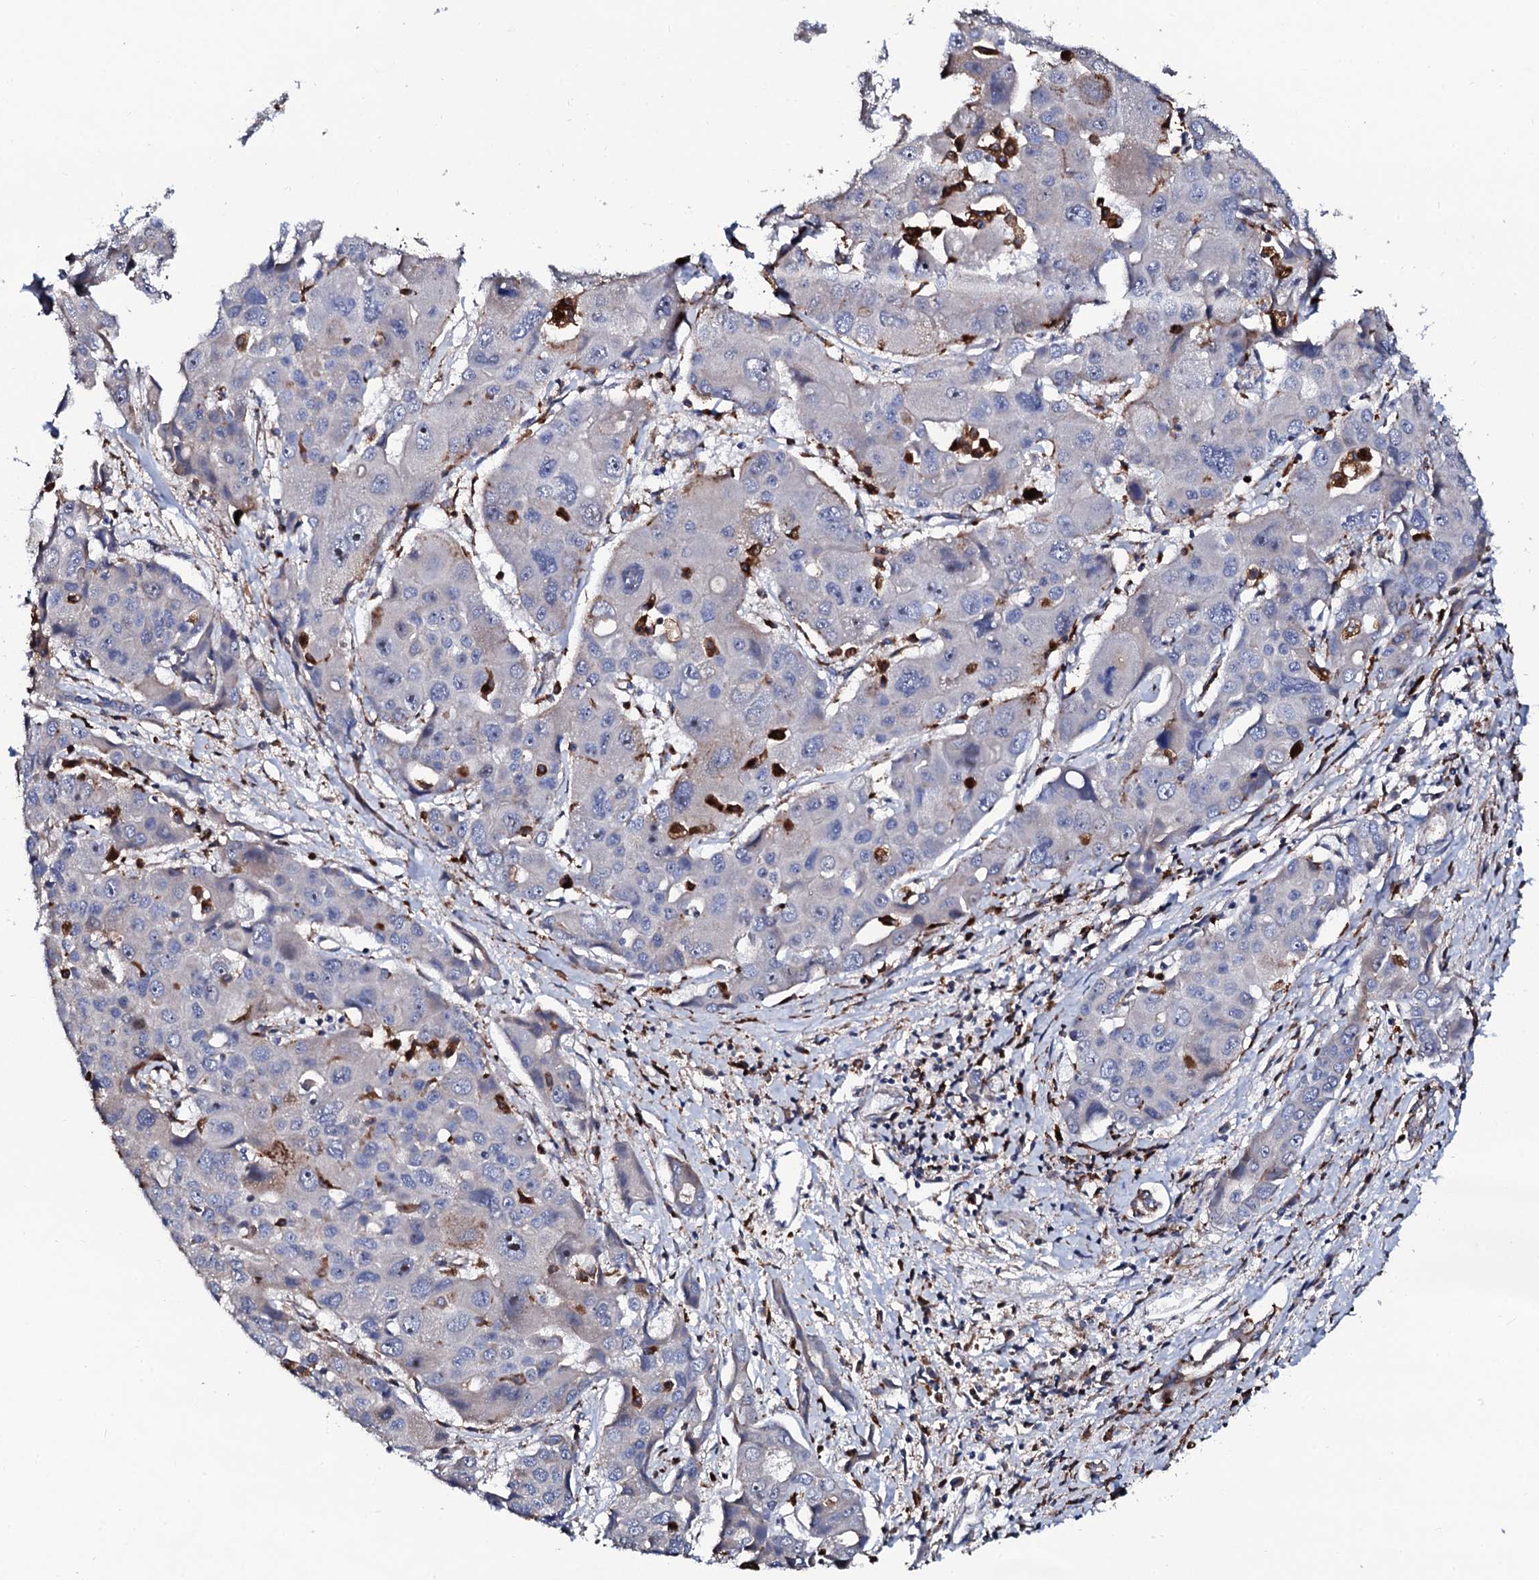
{"staining": {"intensity": "negative", "quantity": "none", "location": "none"}, "tissue": "liver cancer", "cell_type": "Tumor cells", "image_type": "cancer", "snomed": [{"axis": "morphology", "description": "Cholangiocarcinoma"}, {"axis": "topography", "description": "Liver"}], "caption": "DAB immunohistochemical staining of liver cancer (cholangiocarcinoma) demonstrates no significant expression in tumor cells. Brightfield microscopy of immunohistochemistry (IHC) stained with DAB (brown) and hematoxylin (blue), captured at high magnification.", "gene": "TCIRG1", "patient": {"sex": "male", "age": 67}}